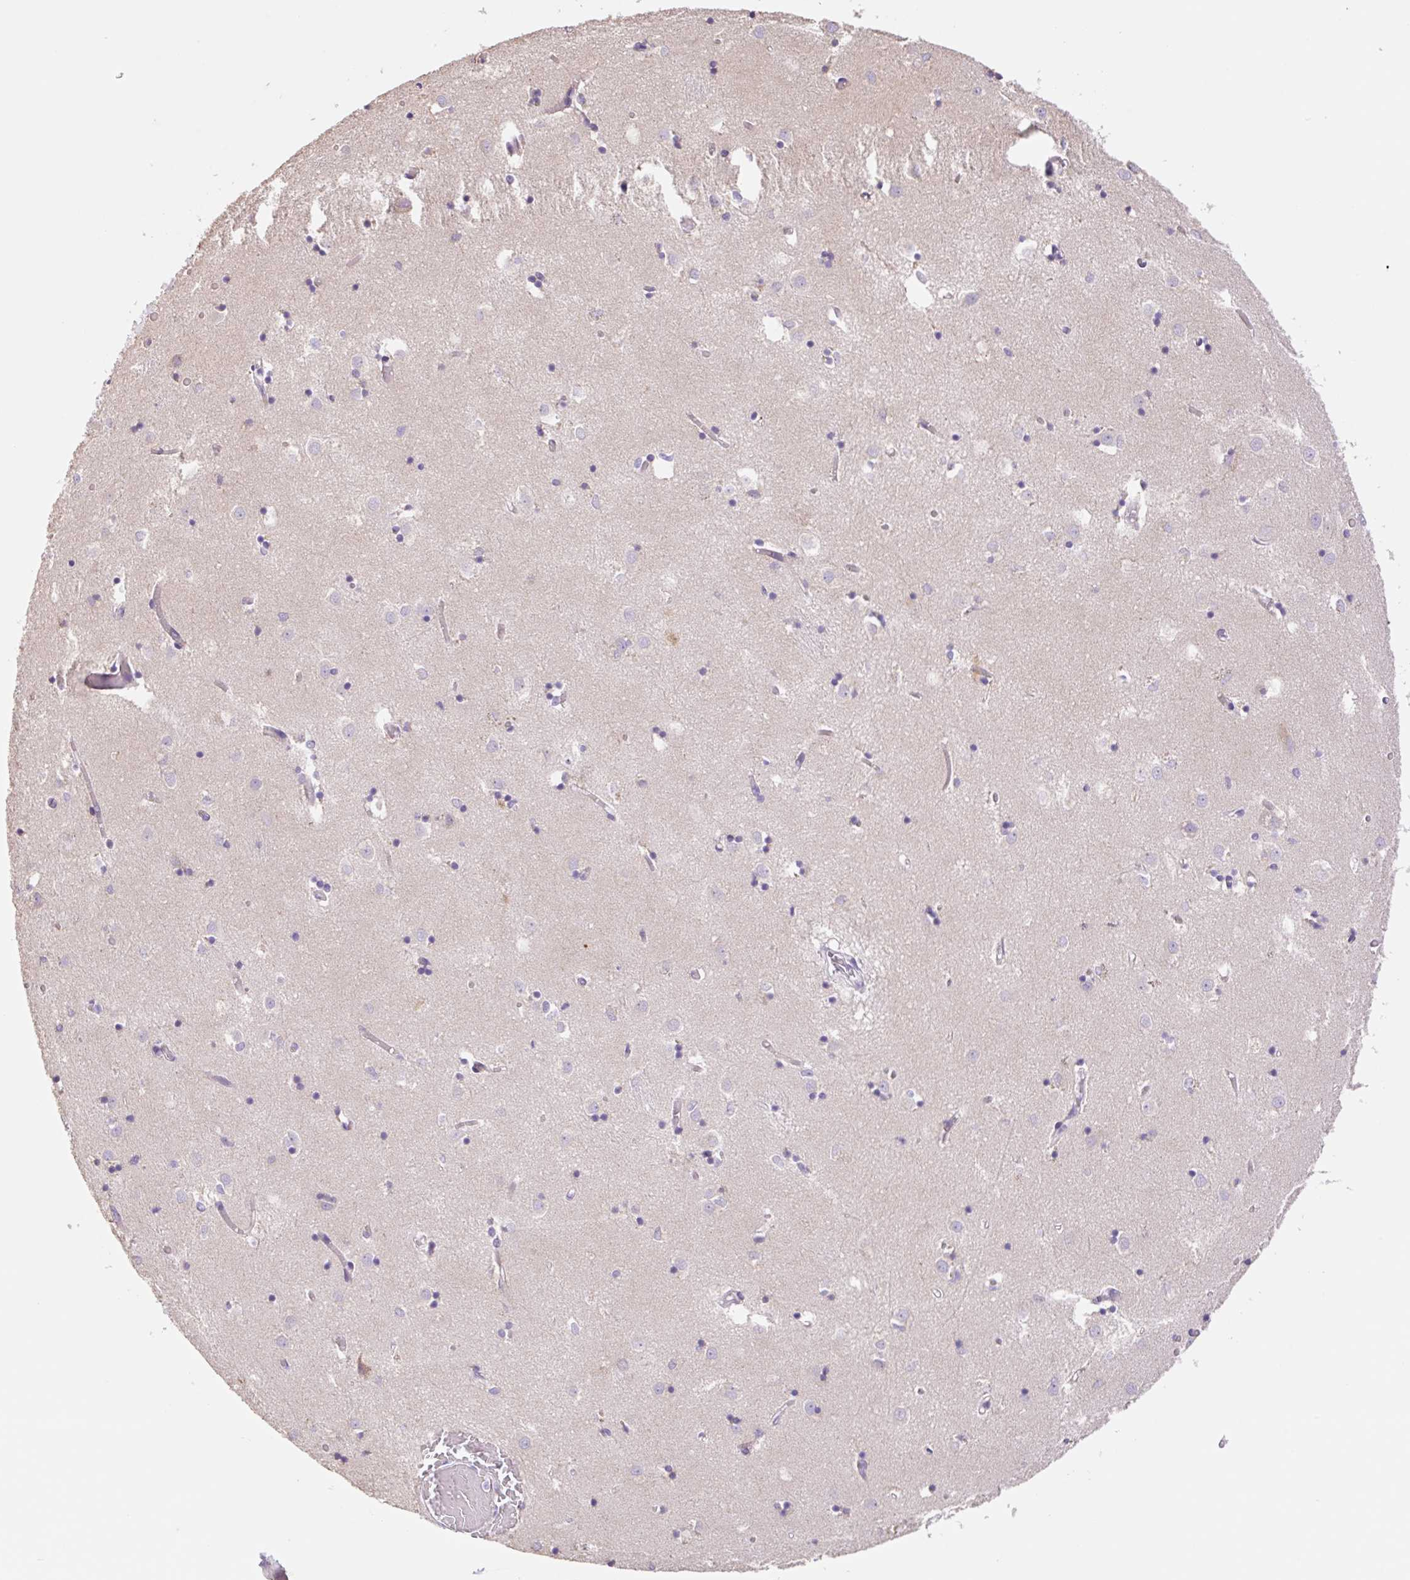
{"staining": {"intensity": "negative", "quantity": "none", "location": "none"}, "tissue": "caudate", "cell_type": "Glial cells", "image_type": "normal", "snomed": [{"axis": "morphology", "description": "Normal tissue, NOS"}, {"axis": "topography", "description": "Lateral ventricle wall"}], "caption": "This image is of unremarkable caudate stained with immunohistochemistry (IHC) to label a protein in brown with the nuclei are counter-stained blue. There is no staining in glial cells.", "gene": "COPZ2", "patient": {"sex": "male", "age": 70}}